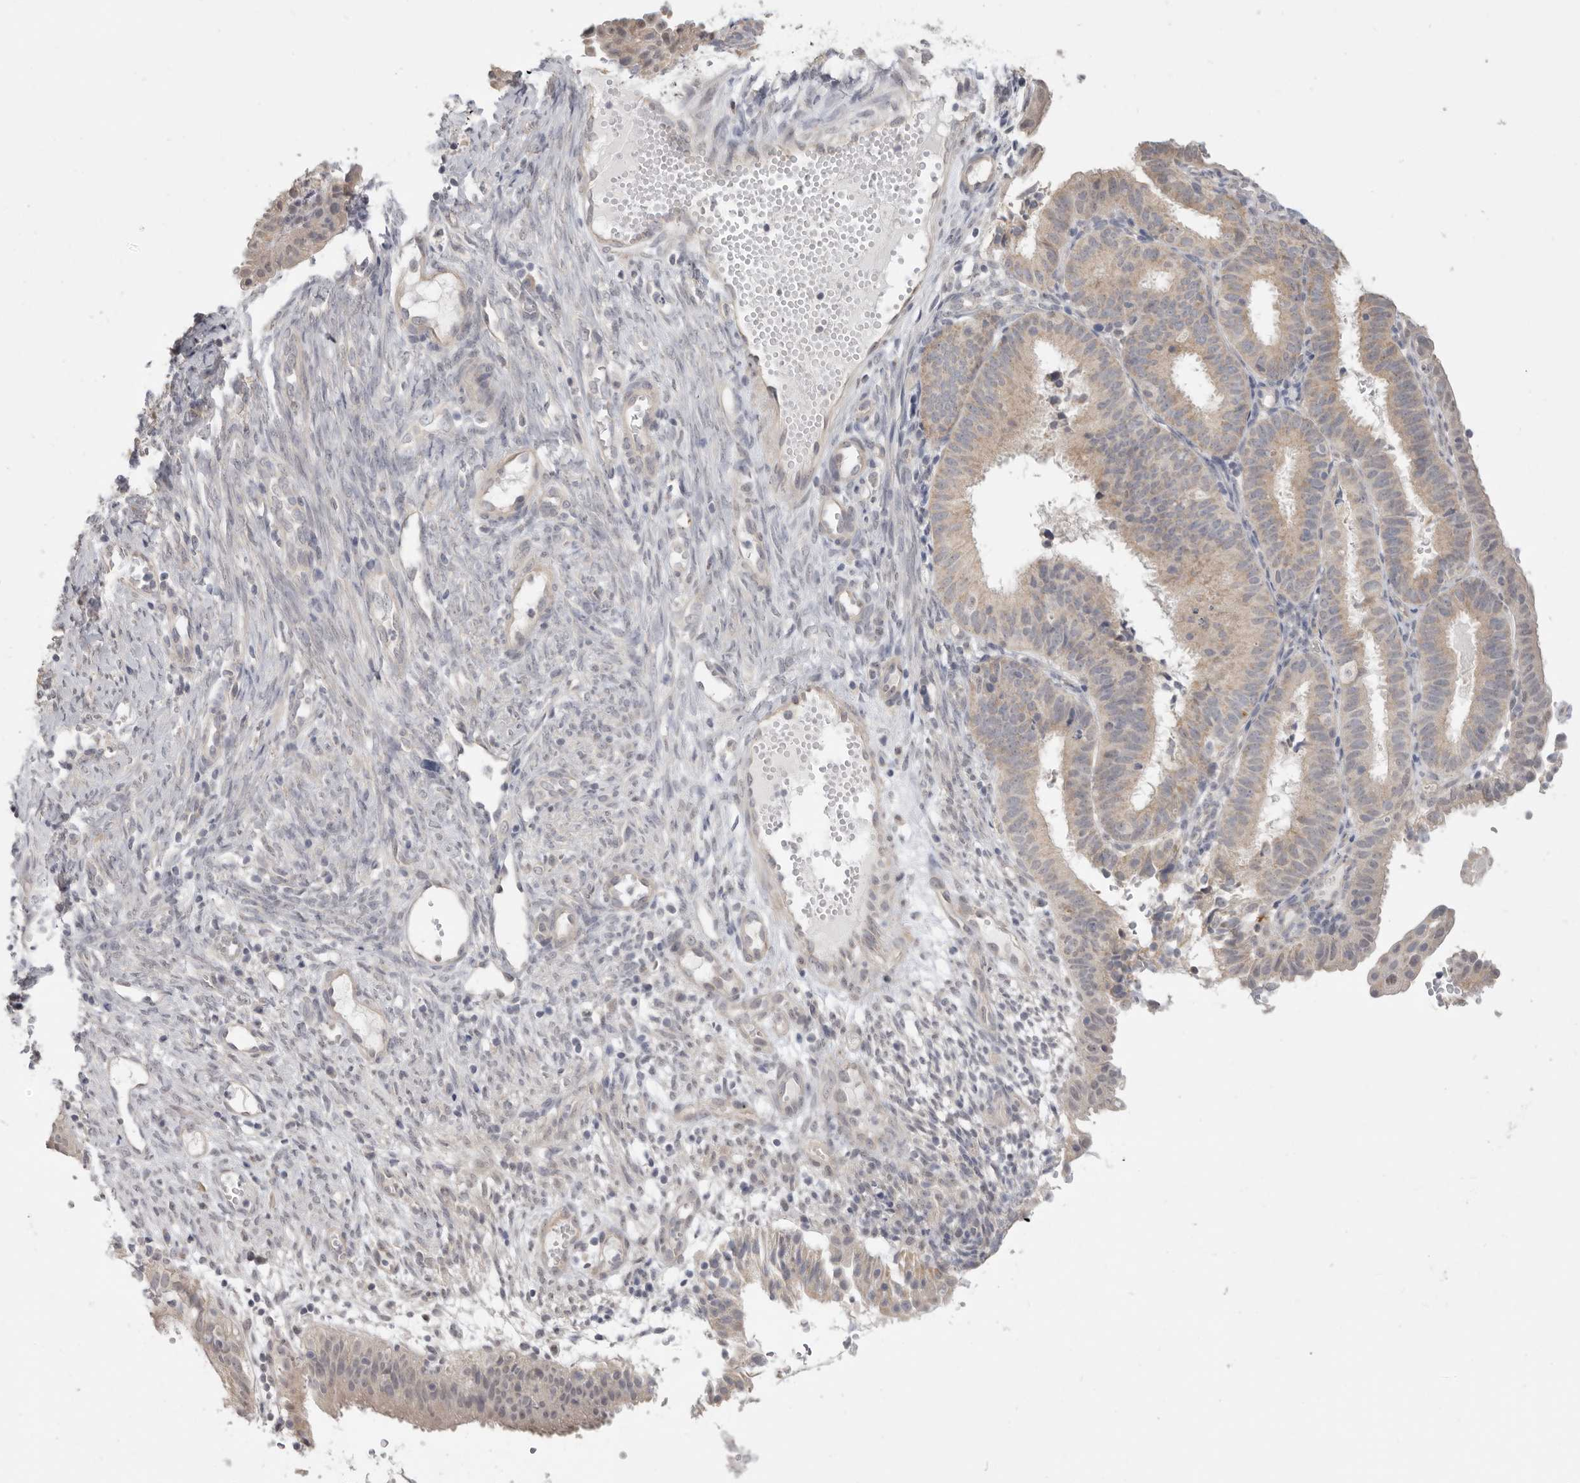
{"staining": {"intensity": "weak", "quantity": "<25%", "location": "cytoplasmic/membranous"}, "tissue": "endometrial cancer", "cell_type": "Tumor cells", "image_type": "cancer", "snomed": [{"axis": "morphology", "description": "Adenocarcinoma, NOS"}, {"axis": "topography", "description": "Endometrium"}], "caption": "Immunohistochemistry (IHC) image of endometrial cancer (adenocarcinoma) stained for a protein (brown), which exhibits no staining in tumor cells. (IHC, brightfield microscopy, high magnification).", "gene": "XIRP1", "patient": {"sex": "female", "age": 51}}